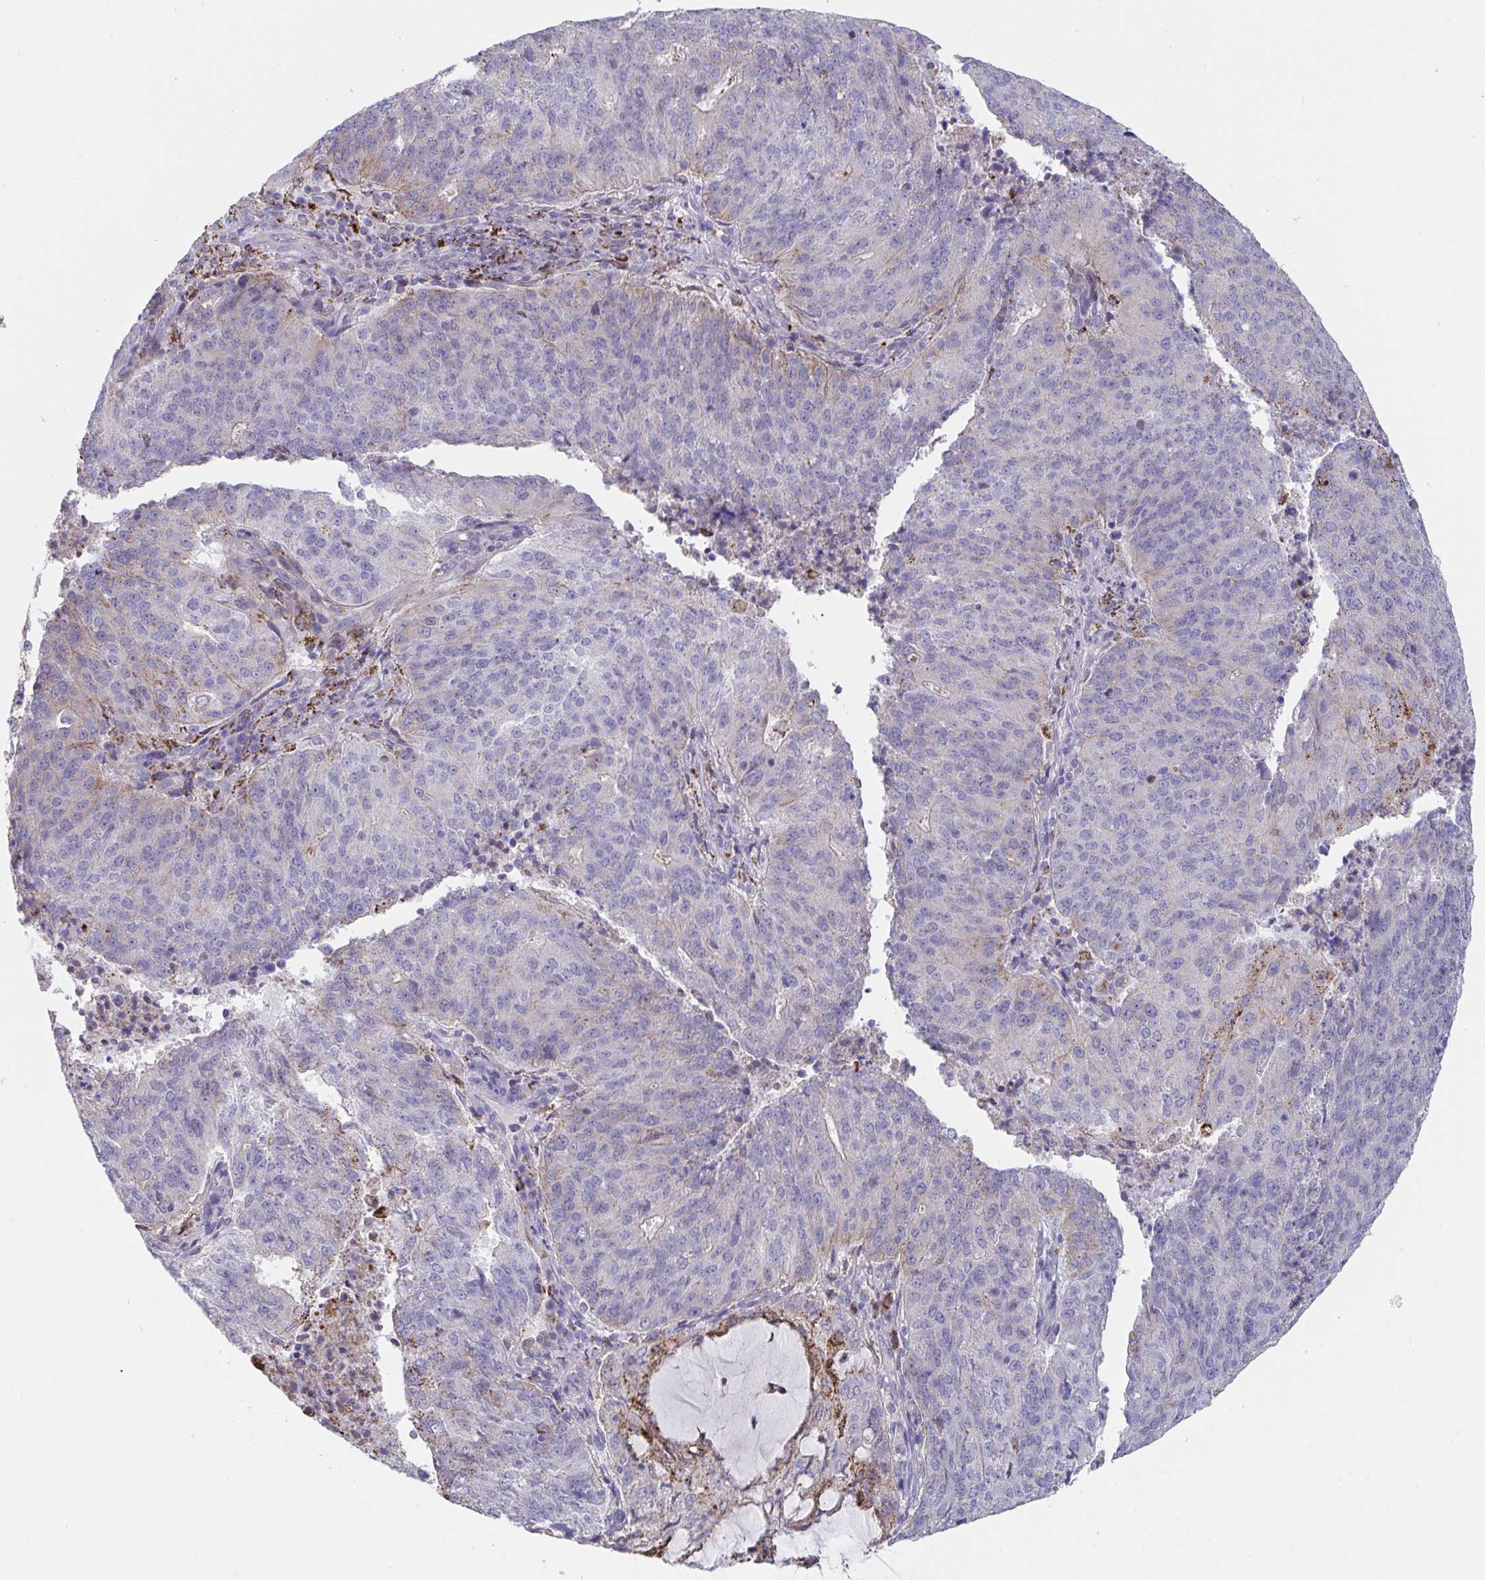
{"staining": {"intensity": "weak", "quantity": "<25%", "location": "cytoplasmic/membranous"}, "tissue": "endometrial cancer", "cell_type": "Tumor cells", "image_type": "cancer", "snomed": [{"axis": "morphology", "description": "Adenocarcinoma, NOS"}, {"axis": "topography", "description": "Endometrium"}], "caption": "The histopathology image shows no staining of tumor cells in endometrial cancer (adenocarcinoma).", "gene": "FAM156B", "patient": {"sex": "female", "age": 82}}